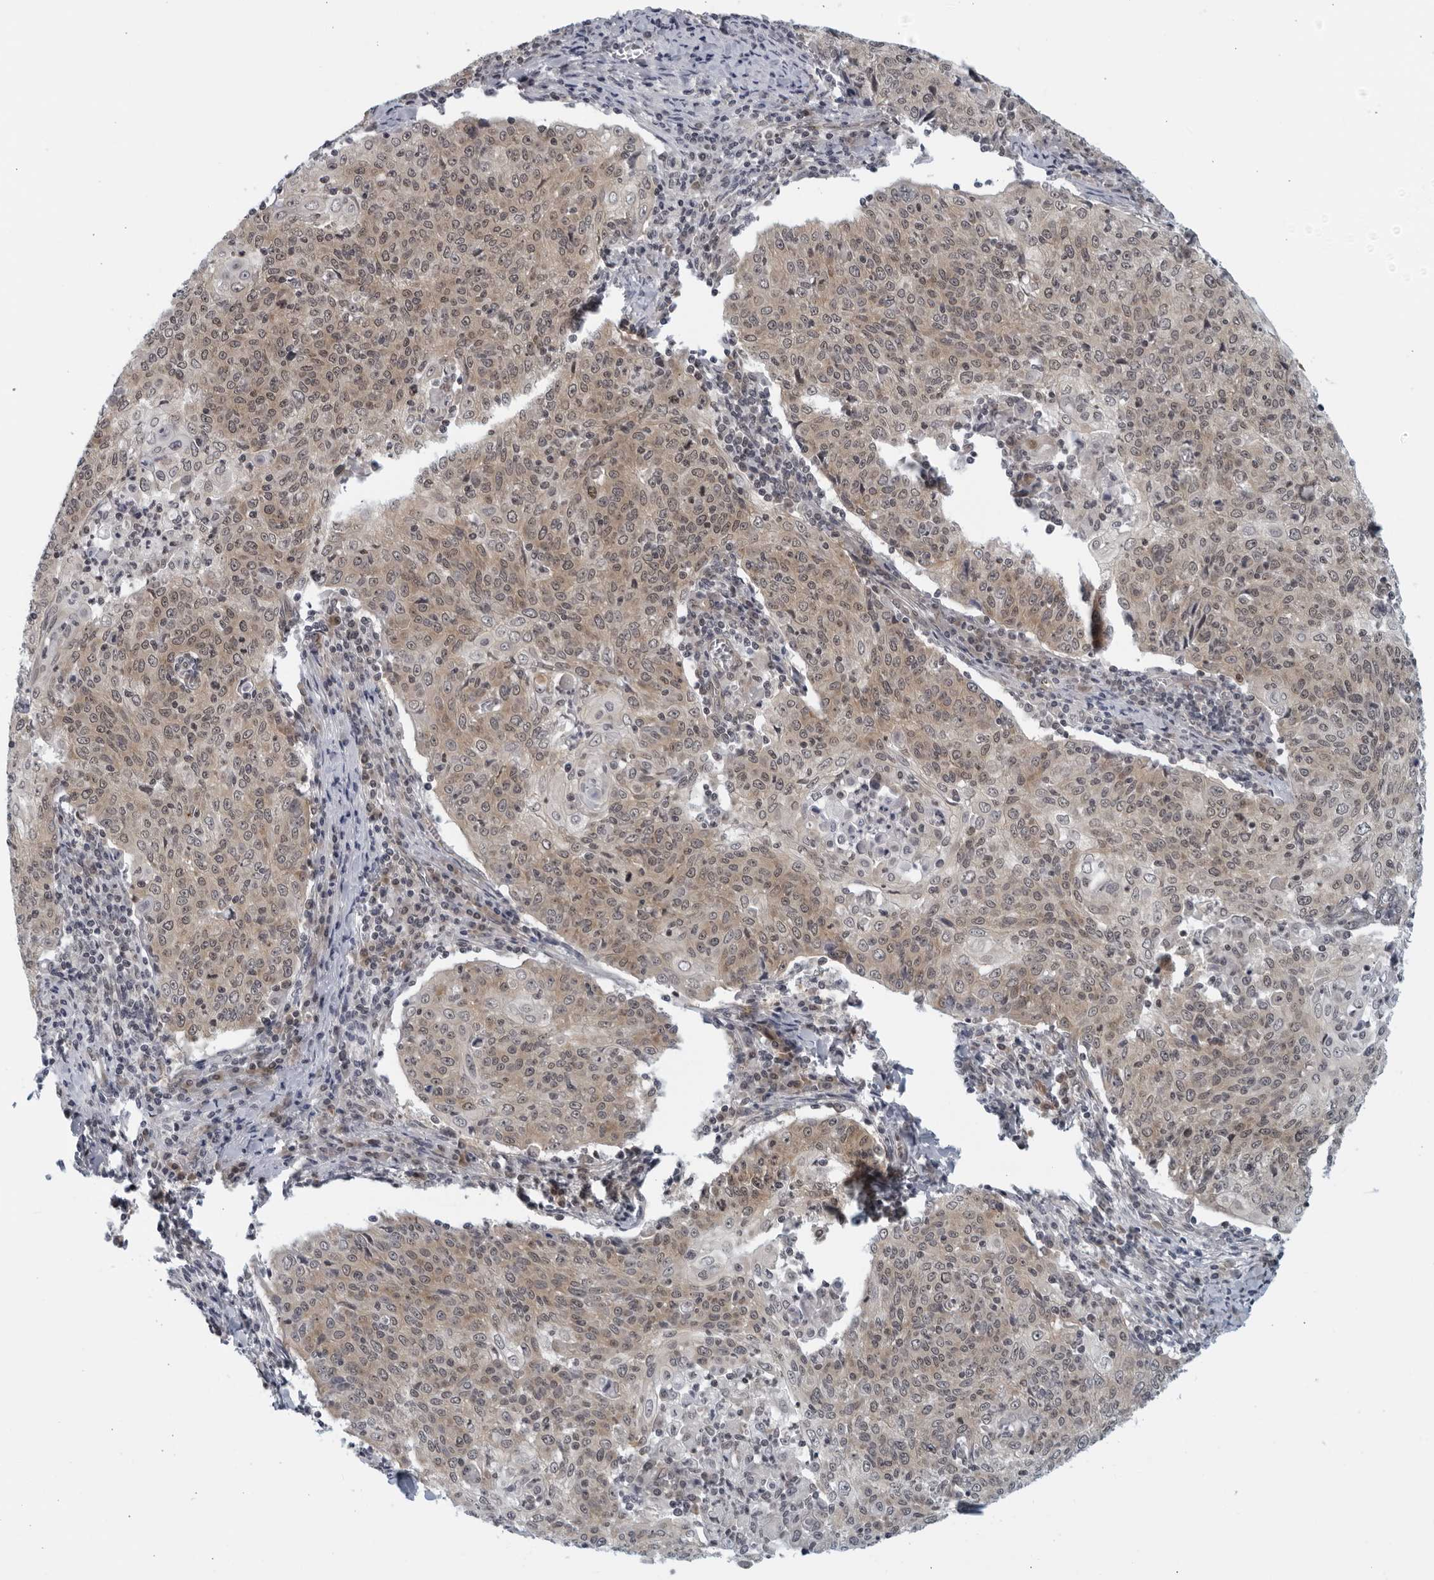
{"staining": {"intensity": "weak", "quantity": ">75%", "location": "cytoplasmic/membranous,nuclear"}, "tissue": "cervical cancer", "cell_type": "Tumor cells", "image_type": "cancer", "snomed": [{"axis": "morphology", "description": "Squamous cell carcinoma, NOS"}, {"axis": "topography", "description": "Cervix"}], "caption": "Immunohistochemical staining of human cervical cancer reveals low levels of weak cytoplasmic/membranous and nuclear protein expression in approximately >75% of tumor cells.", "gene": "RC3H1", "patient": {"sex": "female", "age": 48}}